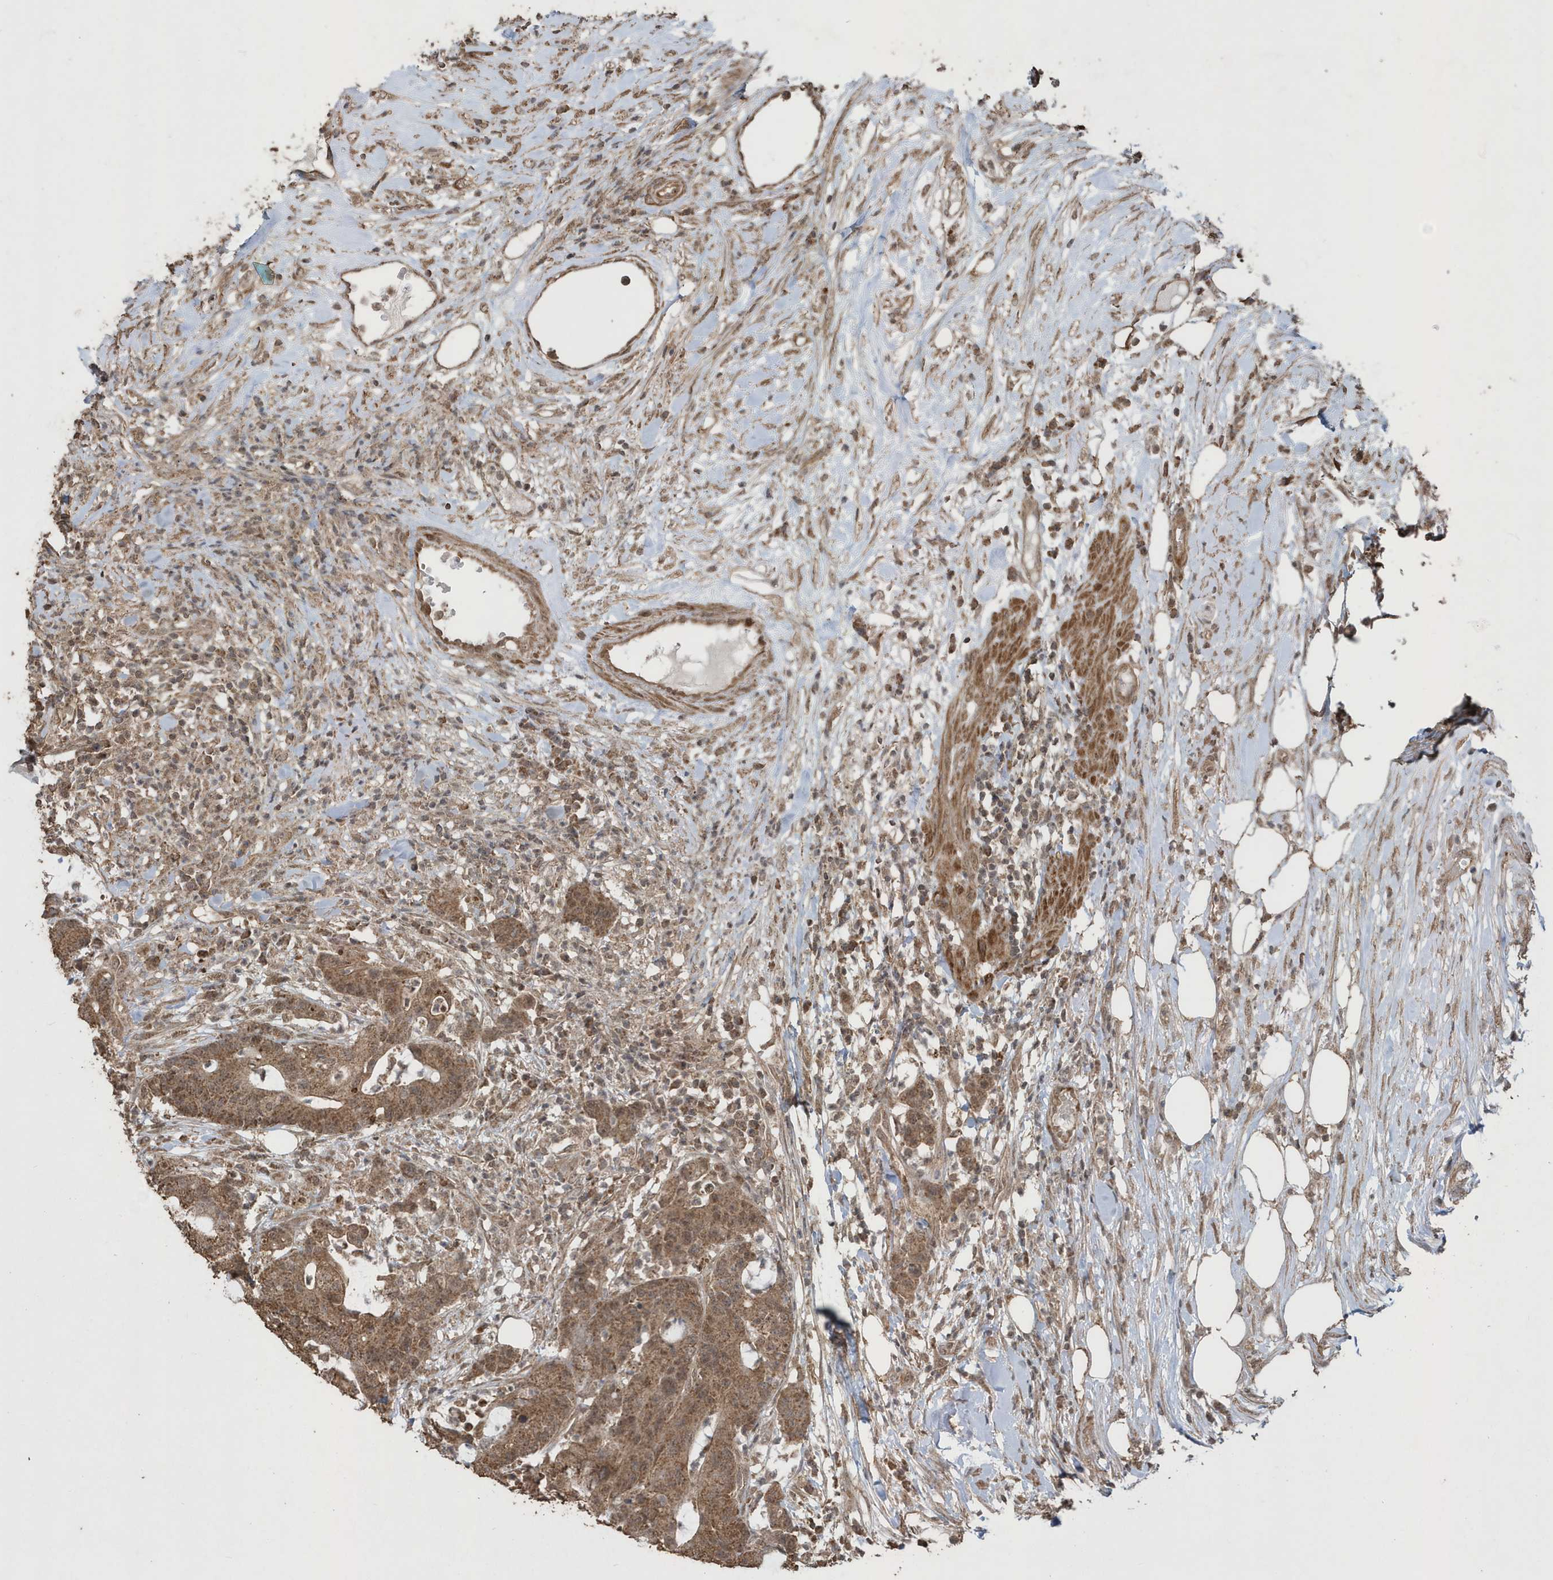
{"staining": {"intensity": "moderate", "quantity": ">75%", "location": "cytoplasmic/membranous"}, "tissue": "colorectal cancer", "cell_type": "Tumor cells", "image_type": "cancer", "snomed": [{"axis": "morphology", "description": "Adenocarcinoma, NOS"}, {"axis": "topography", "description": "Colon"}], "caption": "IHC (DAB (3,3'-diaminobenzidine)) staining of human colorectal cancer (adenocarcinoma) displays moderate cytoplasmic/membranous protein positivity in approximately >75% of tumor cells.", "gene": "PAXBP1", "patient": {"sex": "female", "age": 84}}